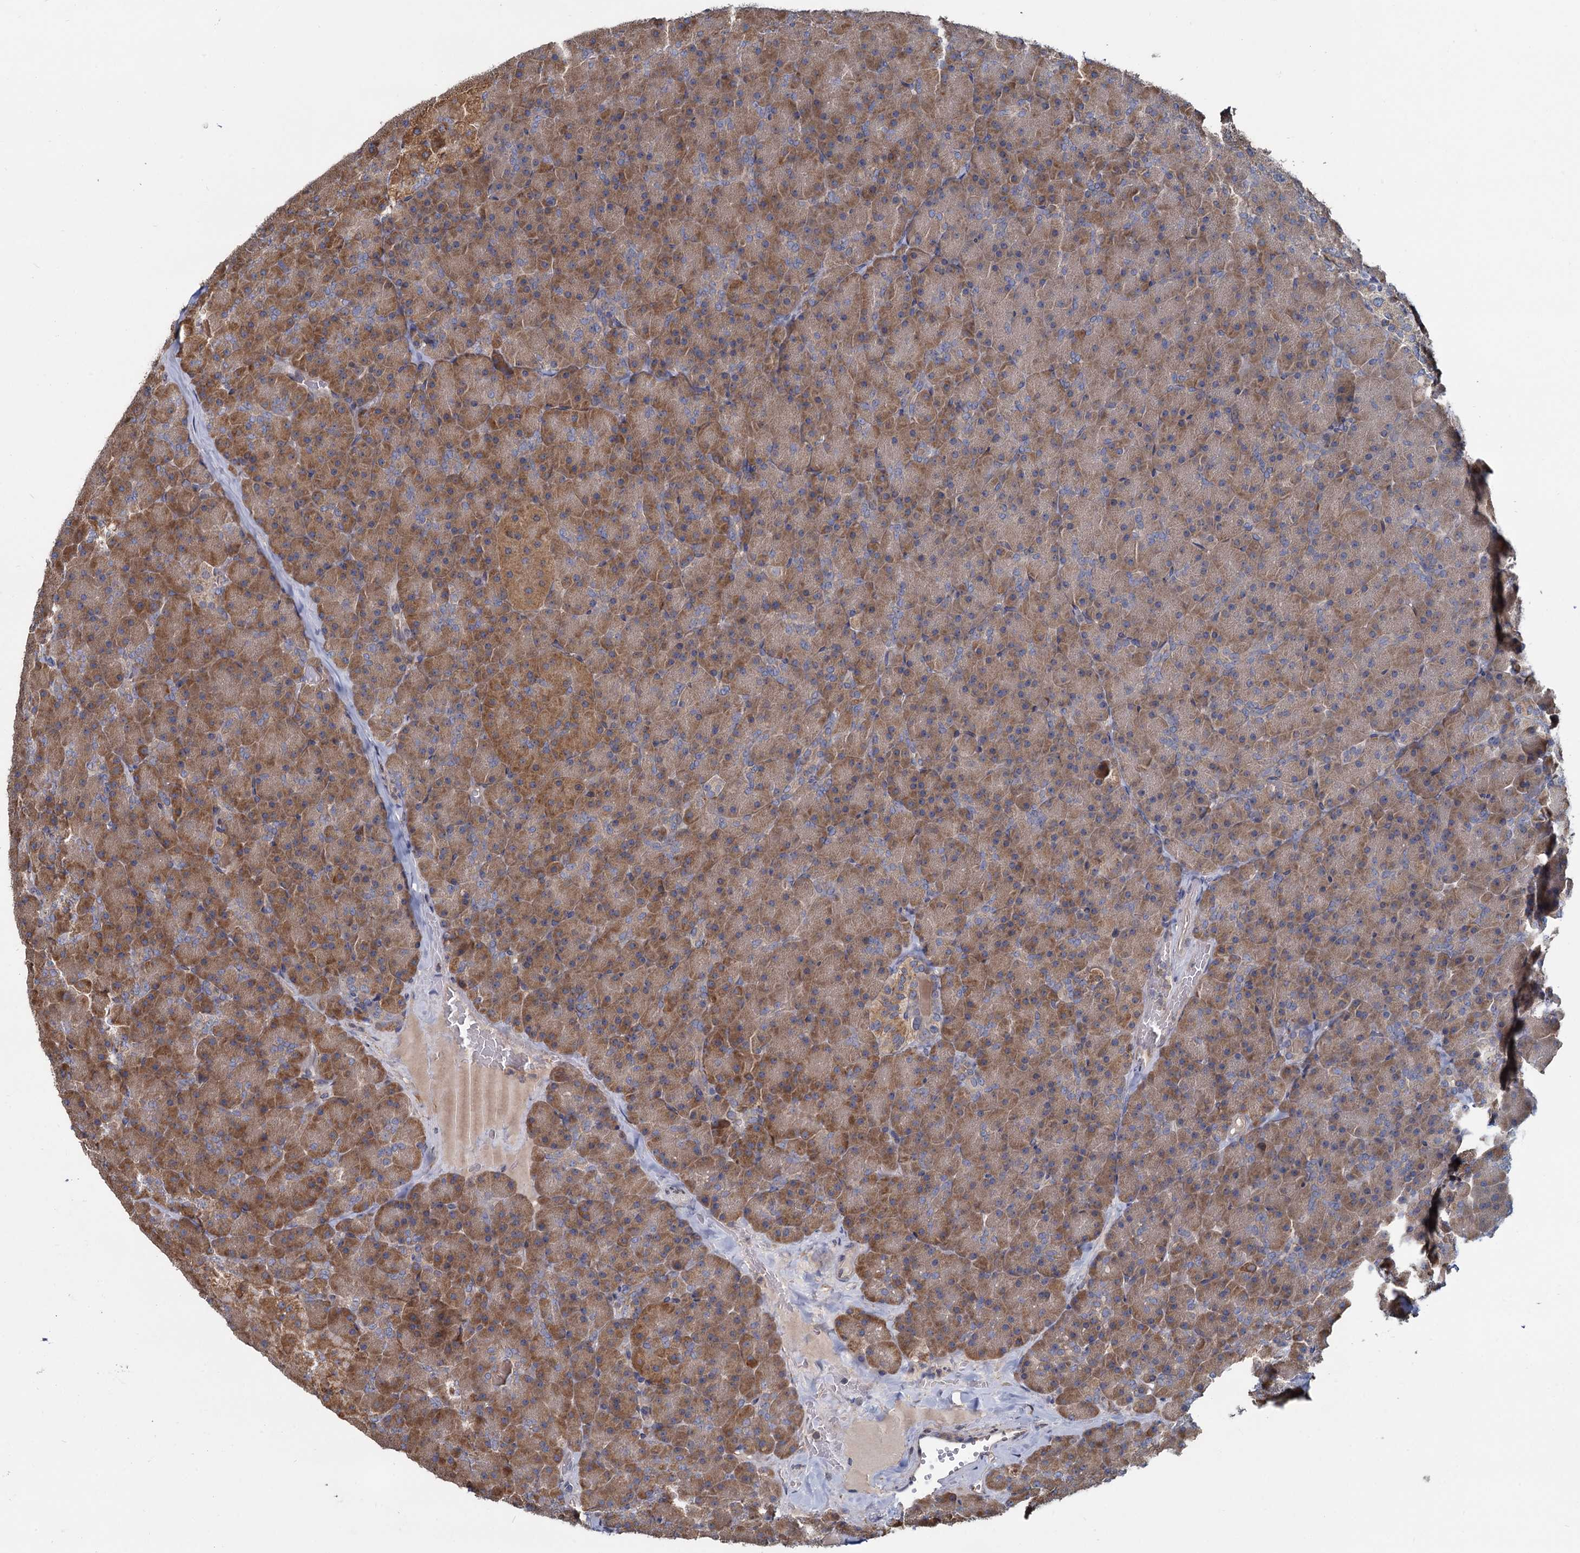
{"staining": {"intensity": "moderate", "quantity": ">75%", "location": "cytoplasmic/membranous"}, "tissue": "pancreas", "cell_type": "Exocrine glandular cells", "image_type": "normal", "snomed": [{"axis": "morphology", "description": "Normal tissue, NOS"}, {"axis": "topography", "description": "Pancreas"}], "caption": "Immunohistochemical staining of unremarkable pancreas shows medium levels of moderate cytoplasmic/membranous staining in approximately >75% of exocrine glandular cells. Ihc stains the protein in brown and the nuclei are stained blue.", "gene": "LRRC51", "patient": {"sex": "male", "age": 36}}